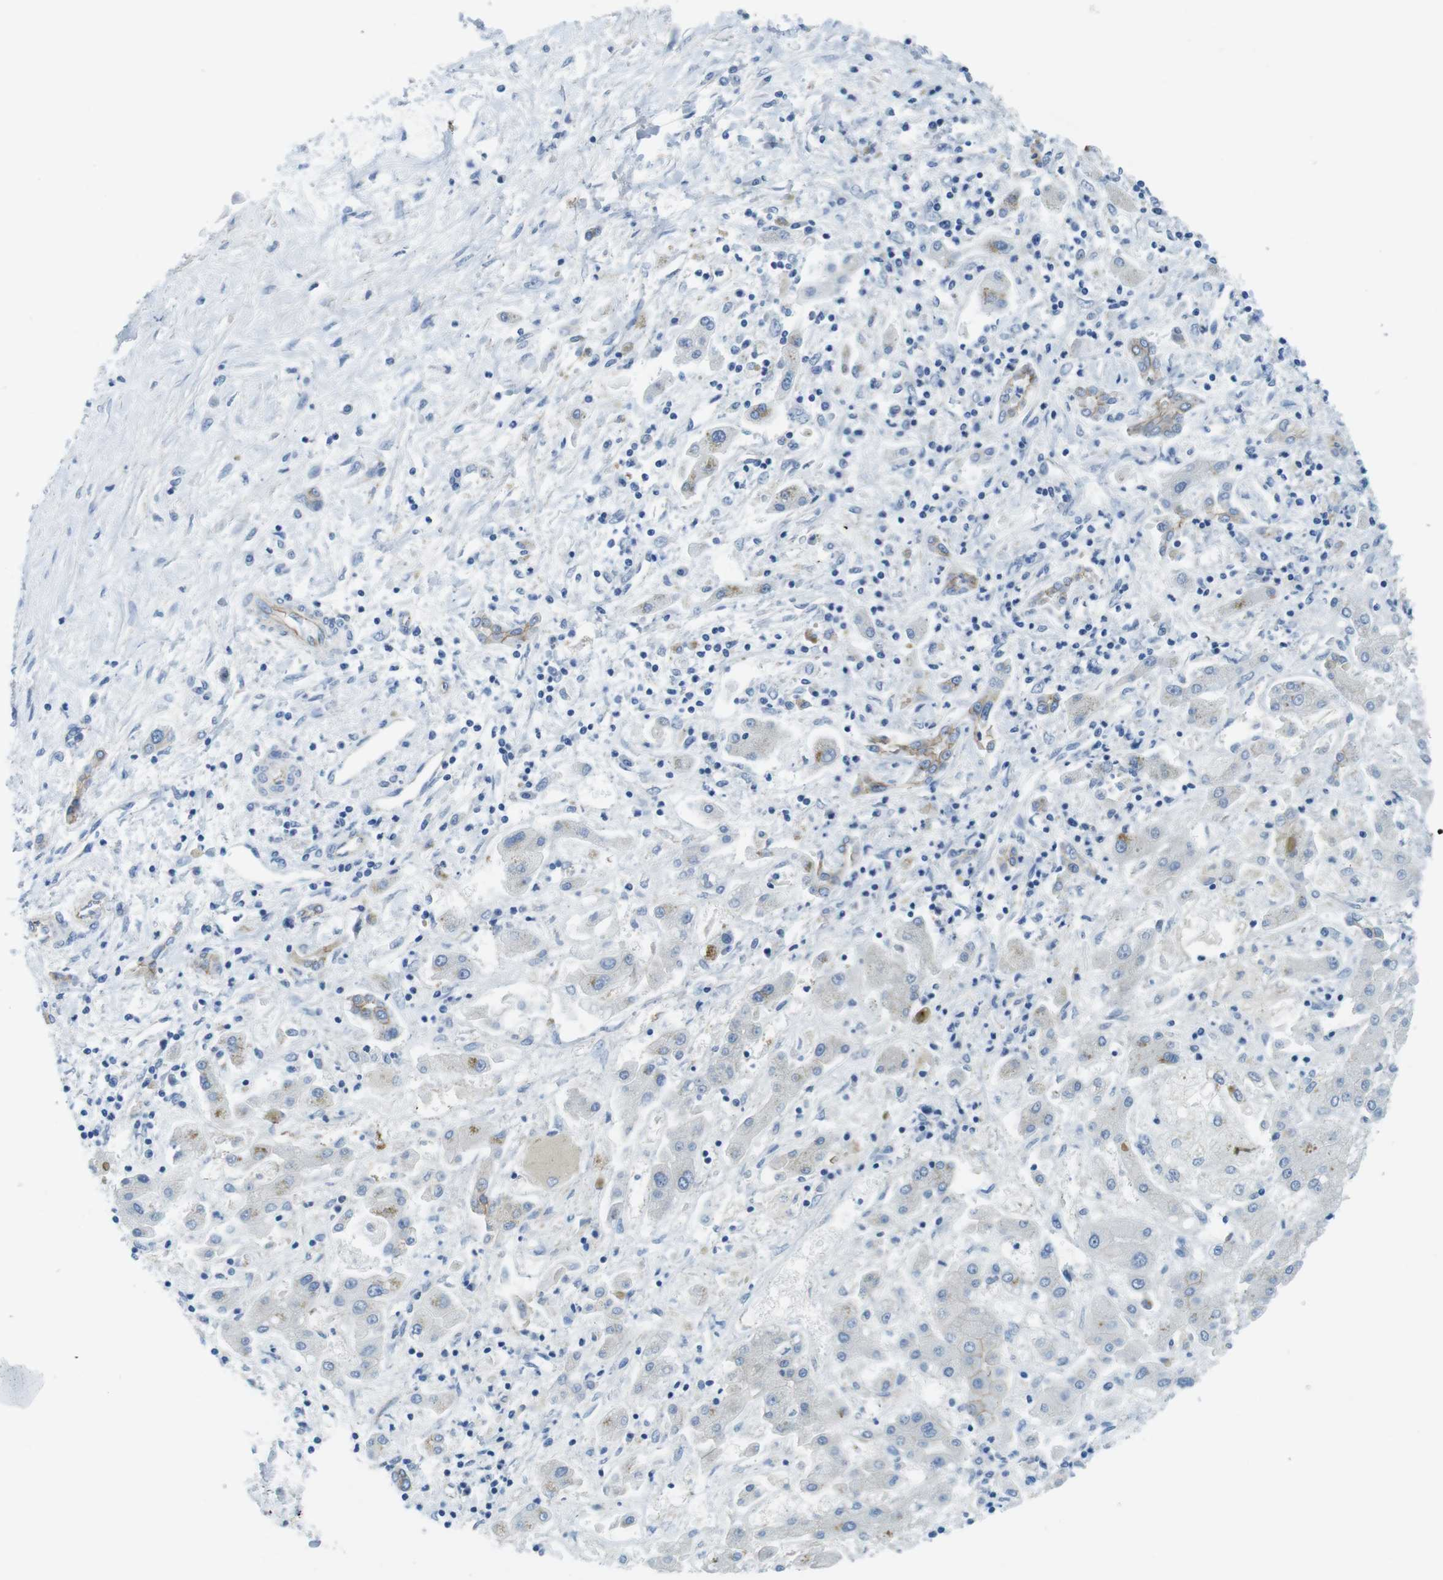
{"staining": {"intensity": "negative", "quantity": "none", "location": "none"}, "tissue": "liver cancer", "cell_type": "Tumor cells", "image_type": "cancer", "snomed": [{"axis": "morphology", "description": "Cholangiocarcinoma"}, {"axis": "topography", "description": "Liver"}], "caption": "The histopathology image demonstrates no staining of tumor cells in liver cancer (cholangiocarcinoma).", "gene": "SLC6A6", "patient": {"sex": "male", "age": 50}}